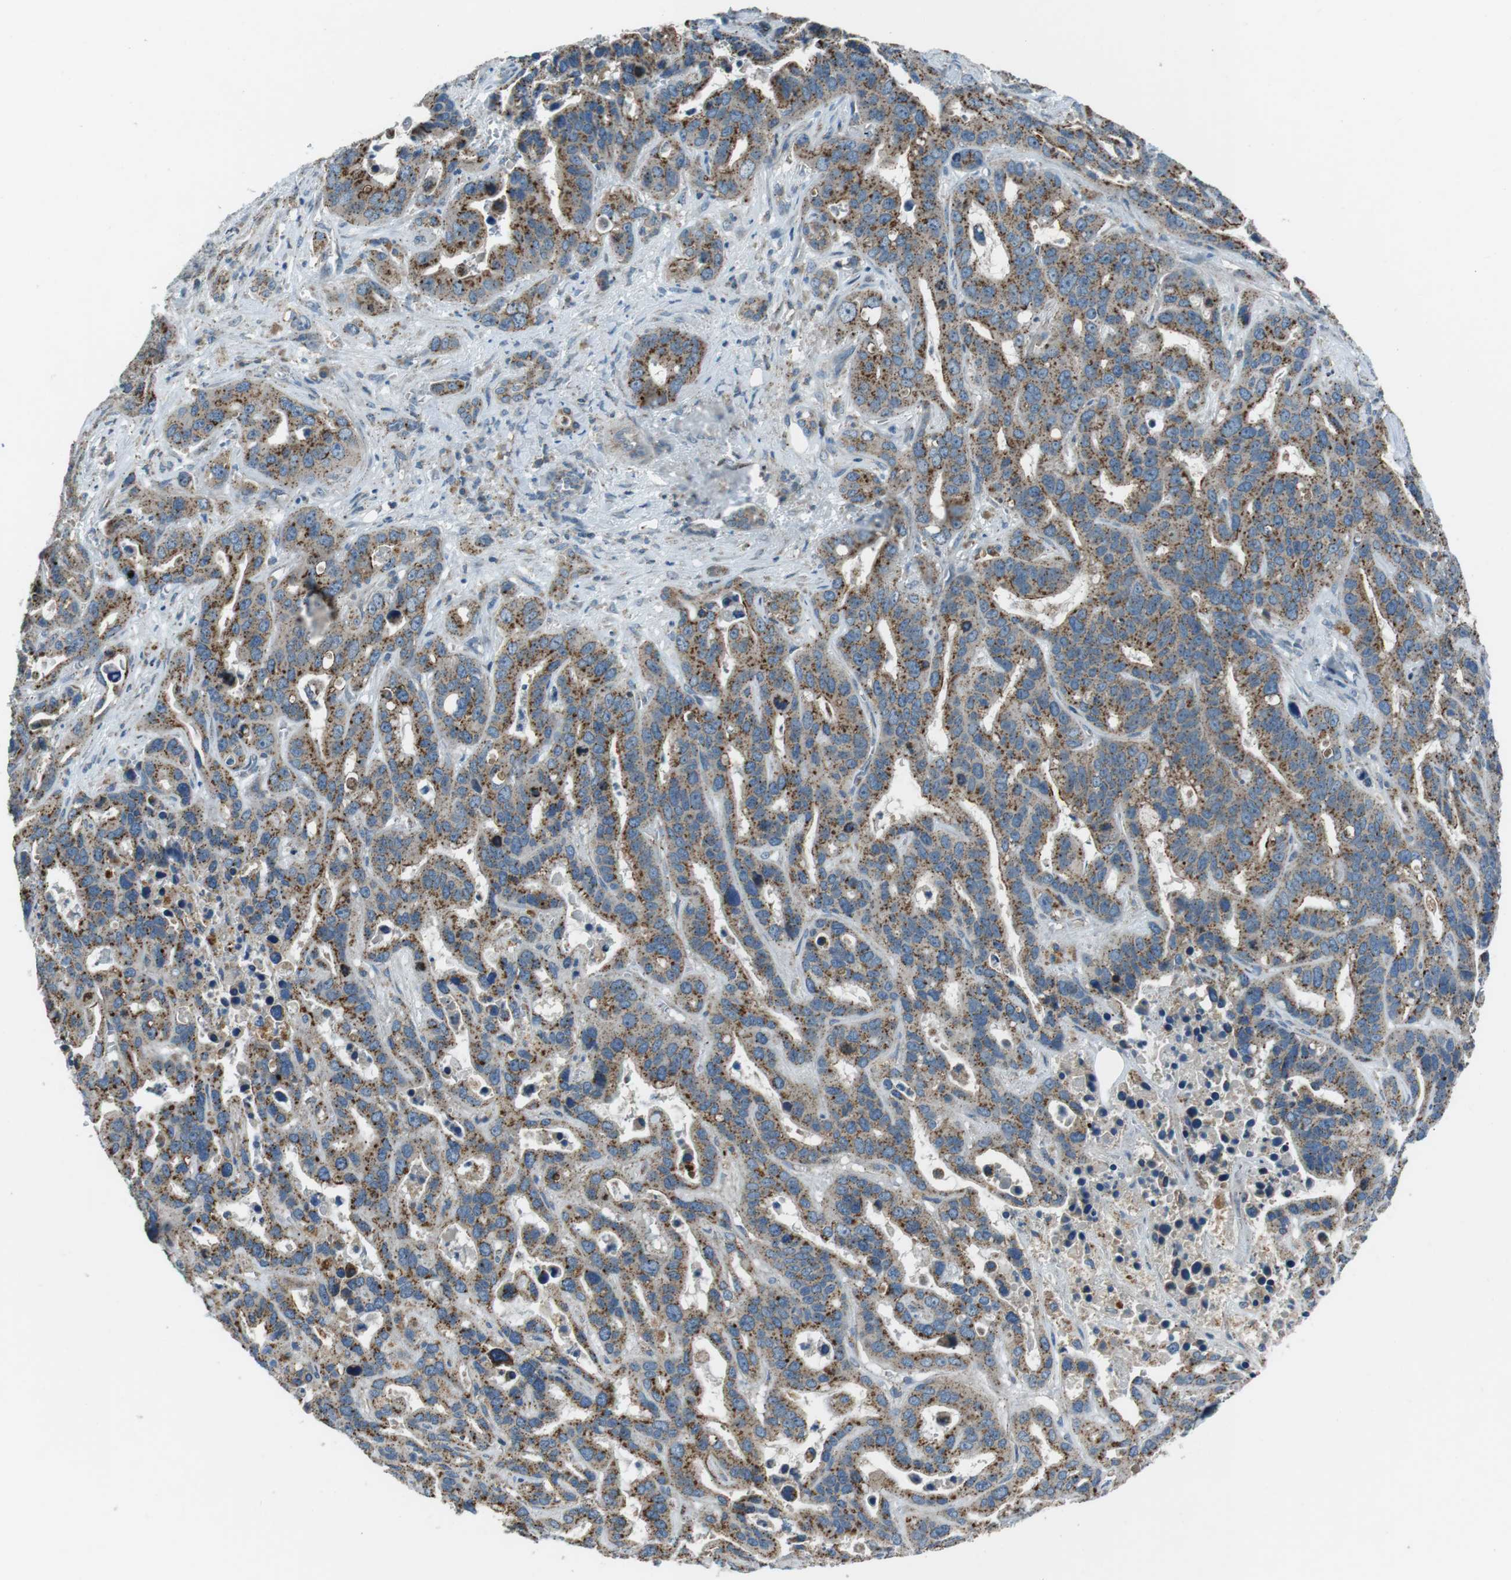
{"staining": {"intensity": "moderate", "quantity": ">75%", "location": "cytoplasmic/membranous"}, "tissue": "liver cancer", "cell_type": "Tumor cells", "image_type": "cancer", "snomed": [{"axis": "morphology", "description": "Cholangiocarcinoma"}, {"axis": "topography", "description": "Liver"}], "caption": "Protein staining of liver cholangiocarcinoma tissue exhibits moderate cytoplasmic/membranous staining in approximately >75% of tumor cells.", "gene": "FAM3B", "patient": {"sex": "female", "age": 65}}